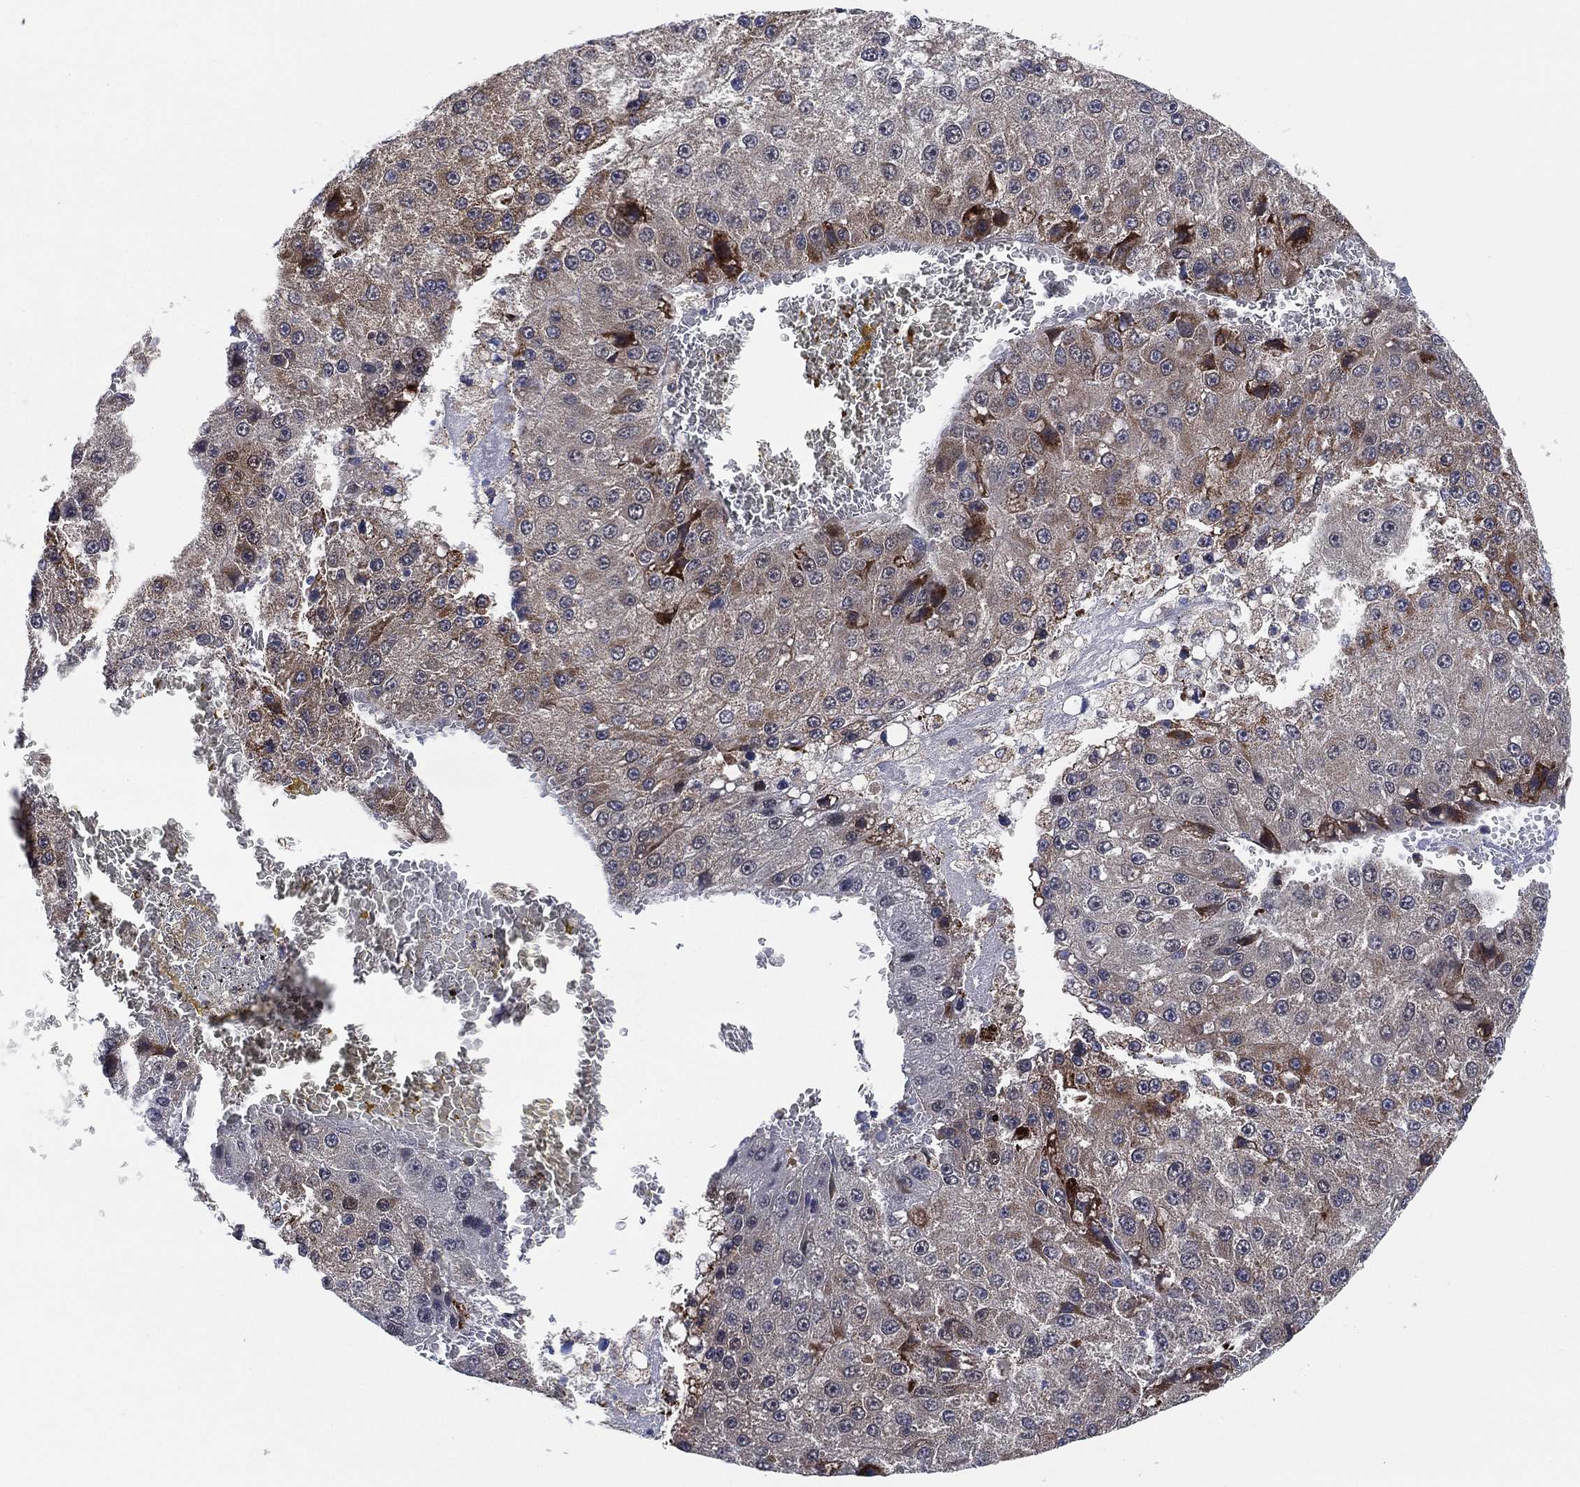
{"staining": {"intensity": "negative", "quantity": "none", "location": "none"}, "tissue": "liver cancer", "cell_type": "Tumor cells", "image_type": "cancer", "snomed": [{"axis": "morphology", "description": "Carcinoma, Hepatocellular, NOS"}, {"axis": "topography", "description": "Liver"}], "caption": "This is a micrograph of IHC staining of liver cancer, which shows no staining in tumor cells.", "gene": "FES", "patient": {"sex": "female", "age": 73}}